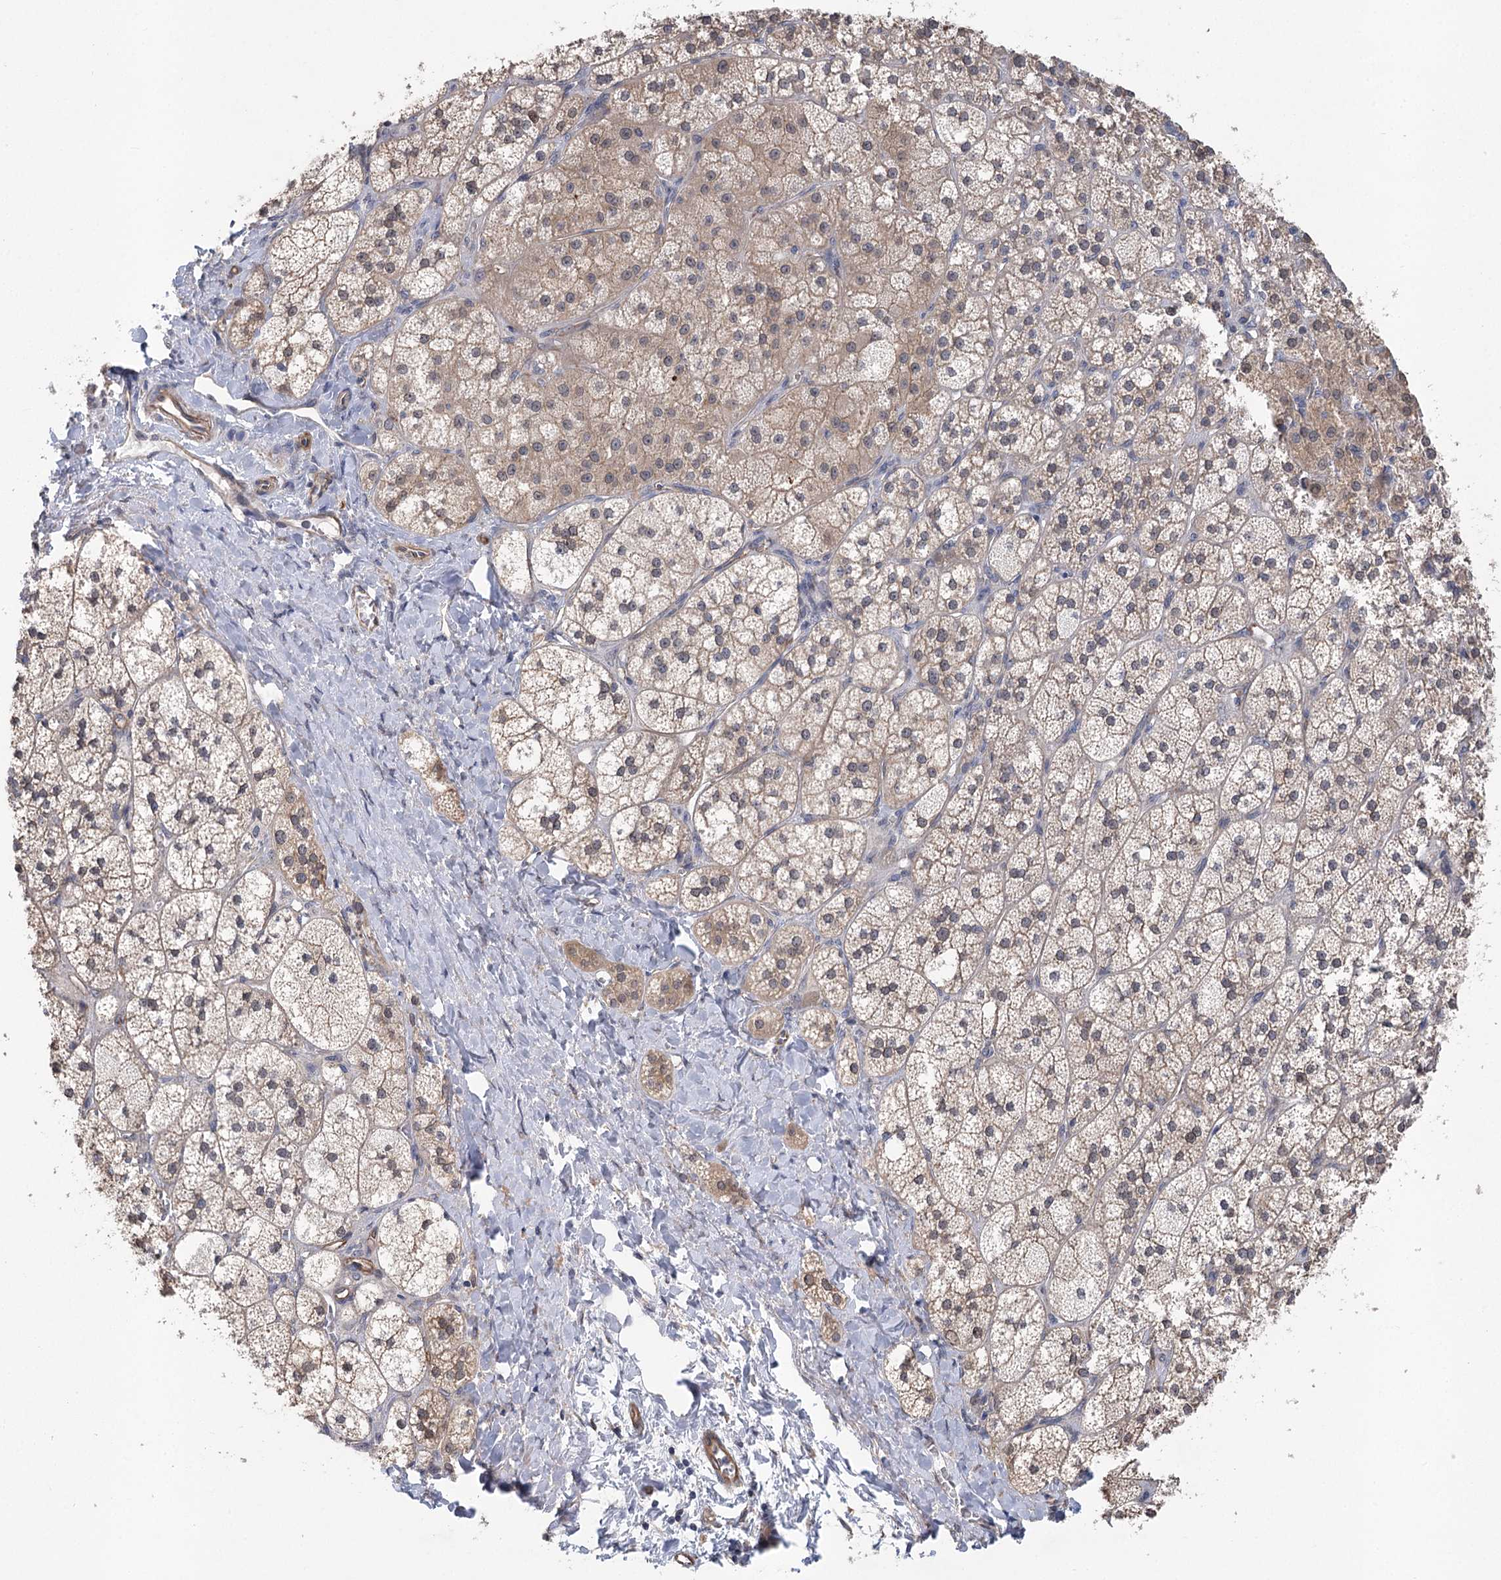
{"staining": {"intensity": "moderate", "quantity": "25%-75%", "location": "cytoplasmic/membranous"}, "tissue": "adrenal gland", "cell_type": "Glandular cells", "image_type": "normal", "snomed": [{"axis": "morphology", "description": "Normal tissue, NOS"}, {"axis": "topography", "description": "Adrenal gland"}], "caption": "Immunohistochemical staining of benign adrenal gland exhibits moderate cytoplasmic/membranous protein expression in approximately 25%-75% of glandular cells. Nuclei are stained in blue.", "gene": "RWDD4", "patient": {"sex": "male", "age": 61}}